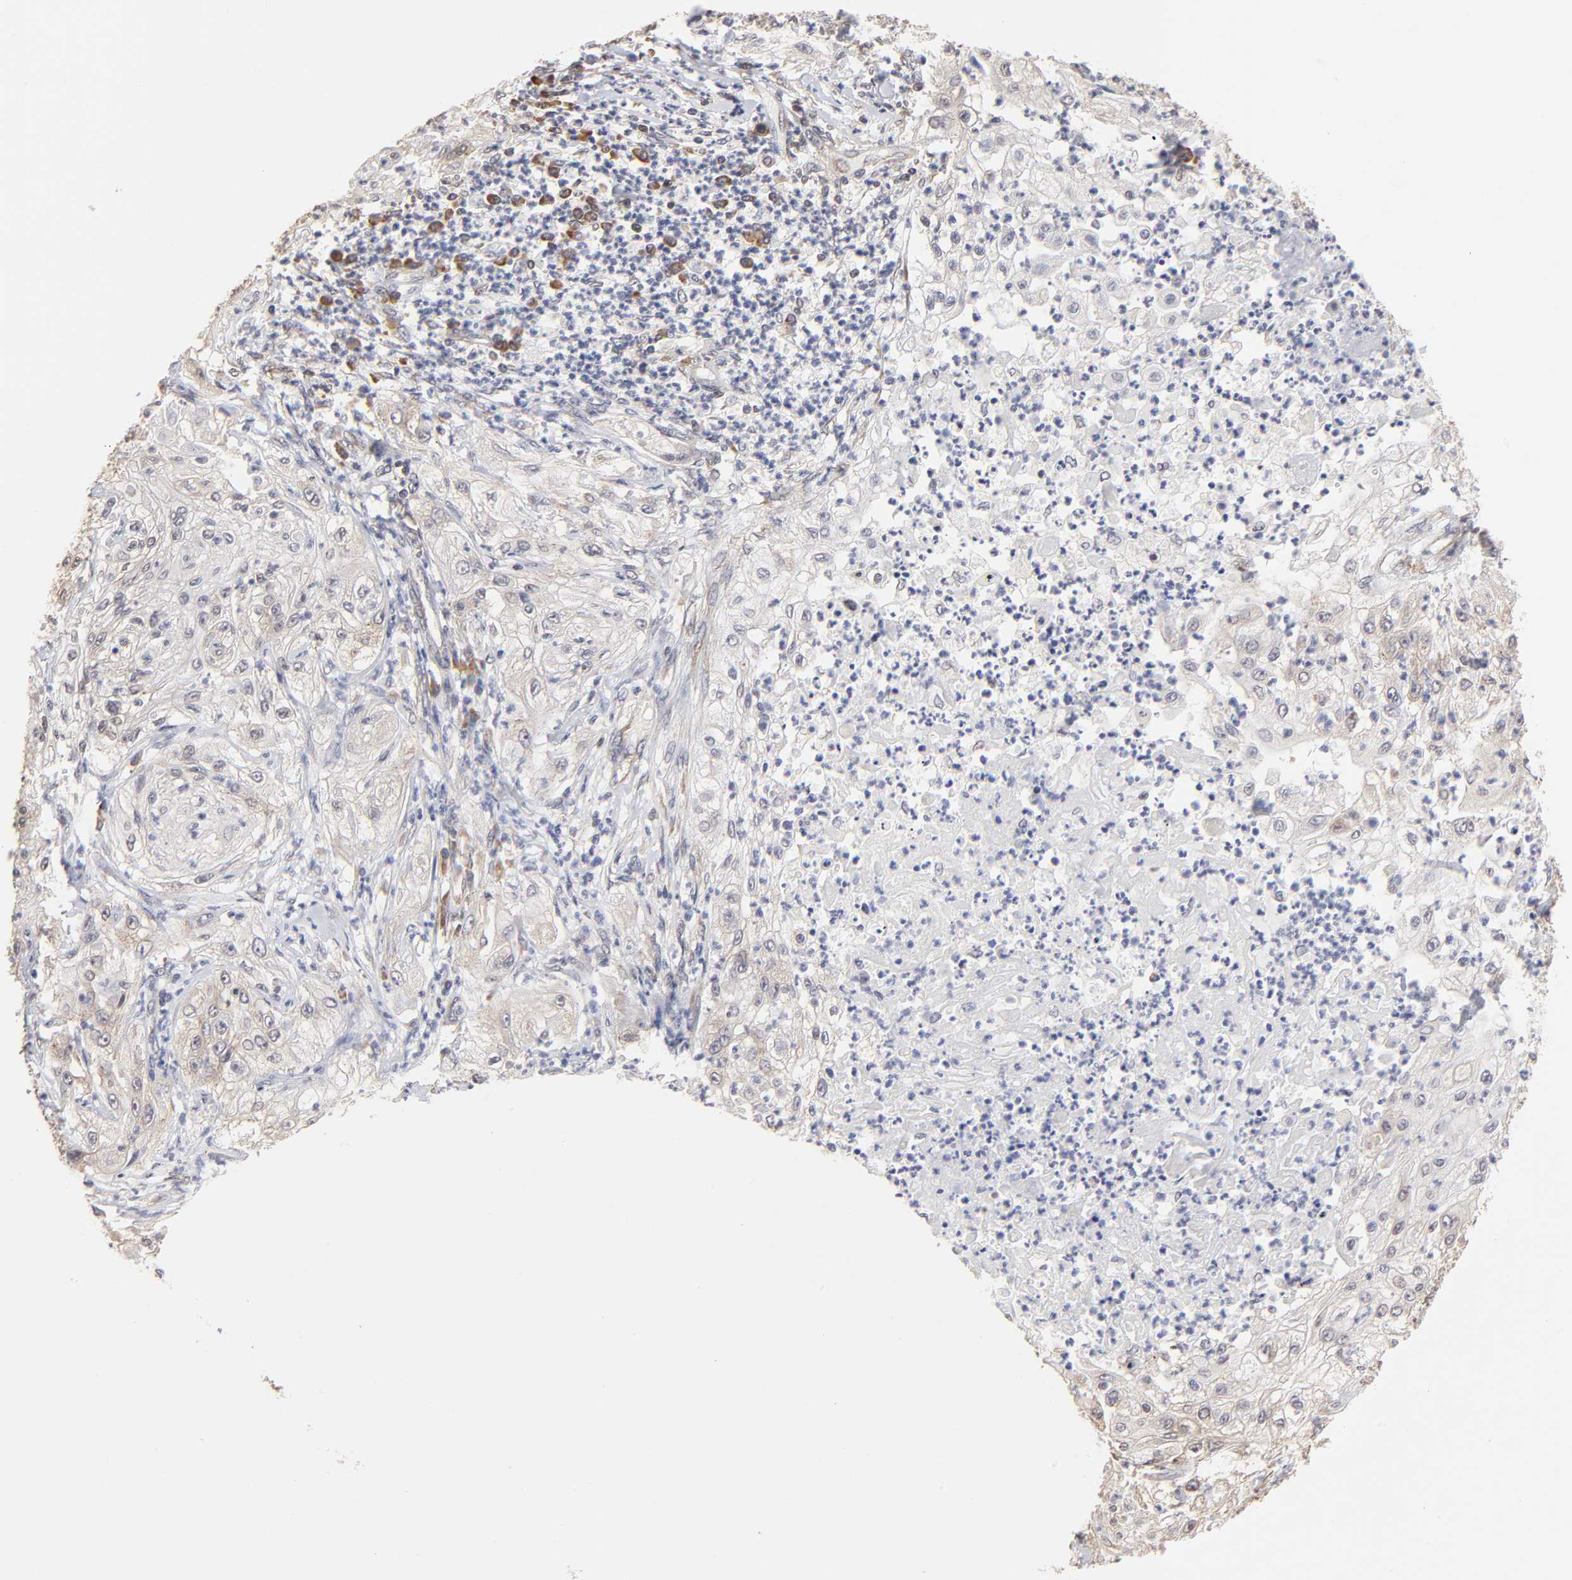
{"staining": {"intensity": "weak", "quantity": "<25%", "location": "cytoplasmic/membranous"}, "tissue": "lung cancer", "cell_type": "Tumor cells", "image_type": "cancer", "snomed": [{"axis": "morphology", "description": "Inflammation, NOS"}, {"axis": "morphology", "description": "Squamous cell carcinoma, NOS"}, {"axis": "topography", "description": "Lymph node"}, {"axis": "topography", "description": "Soft tissue"}, {"axis": "topography", "description": "Lung"}], "caption": "There is no significant positivity in tumor cells of lung squamous cell carcinoma. (DAB immunohistochemistry visualized using brightfield microscopy, high magnification).", "gene": "BRPF1", "patient": {"sex": "male", "age": 66}}